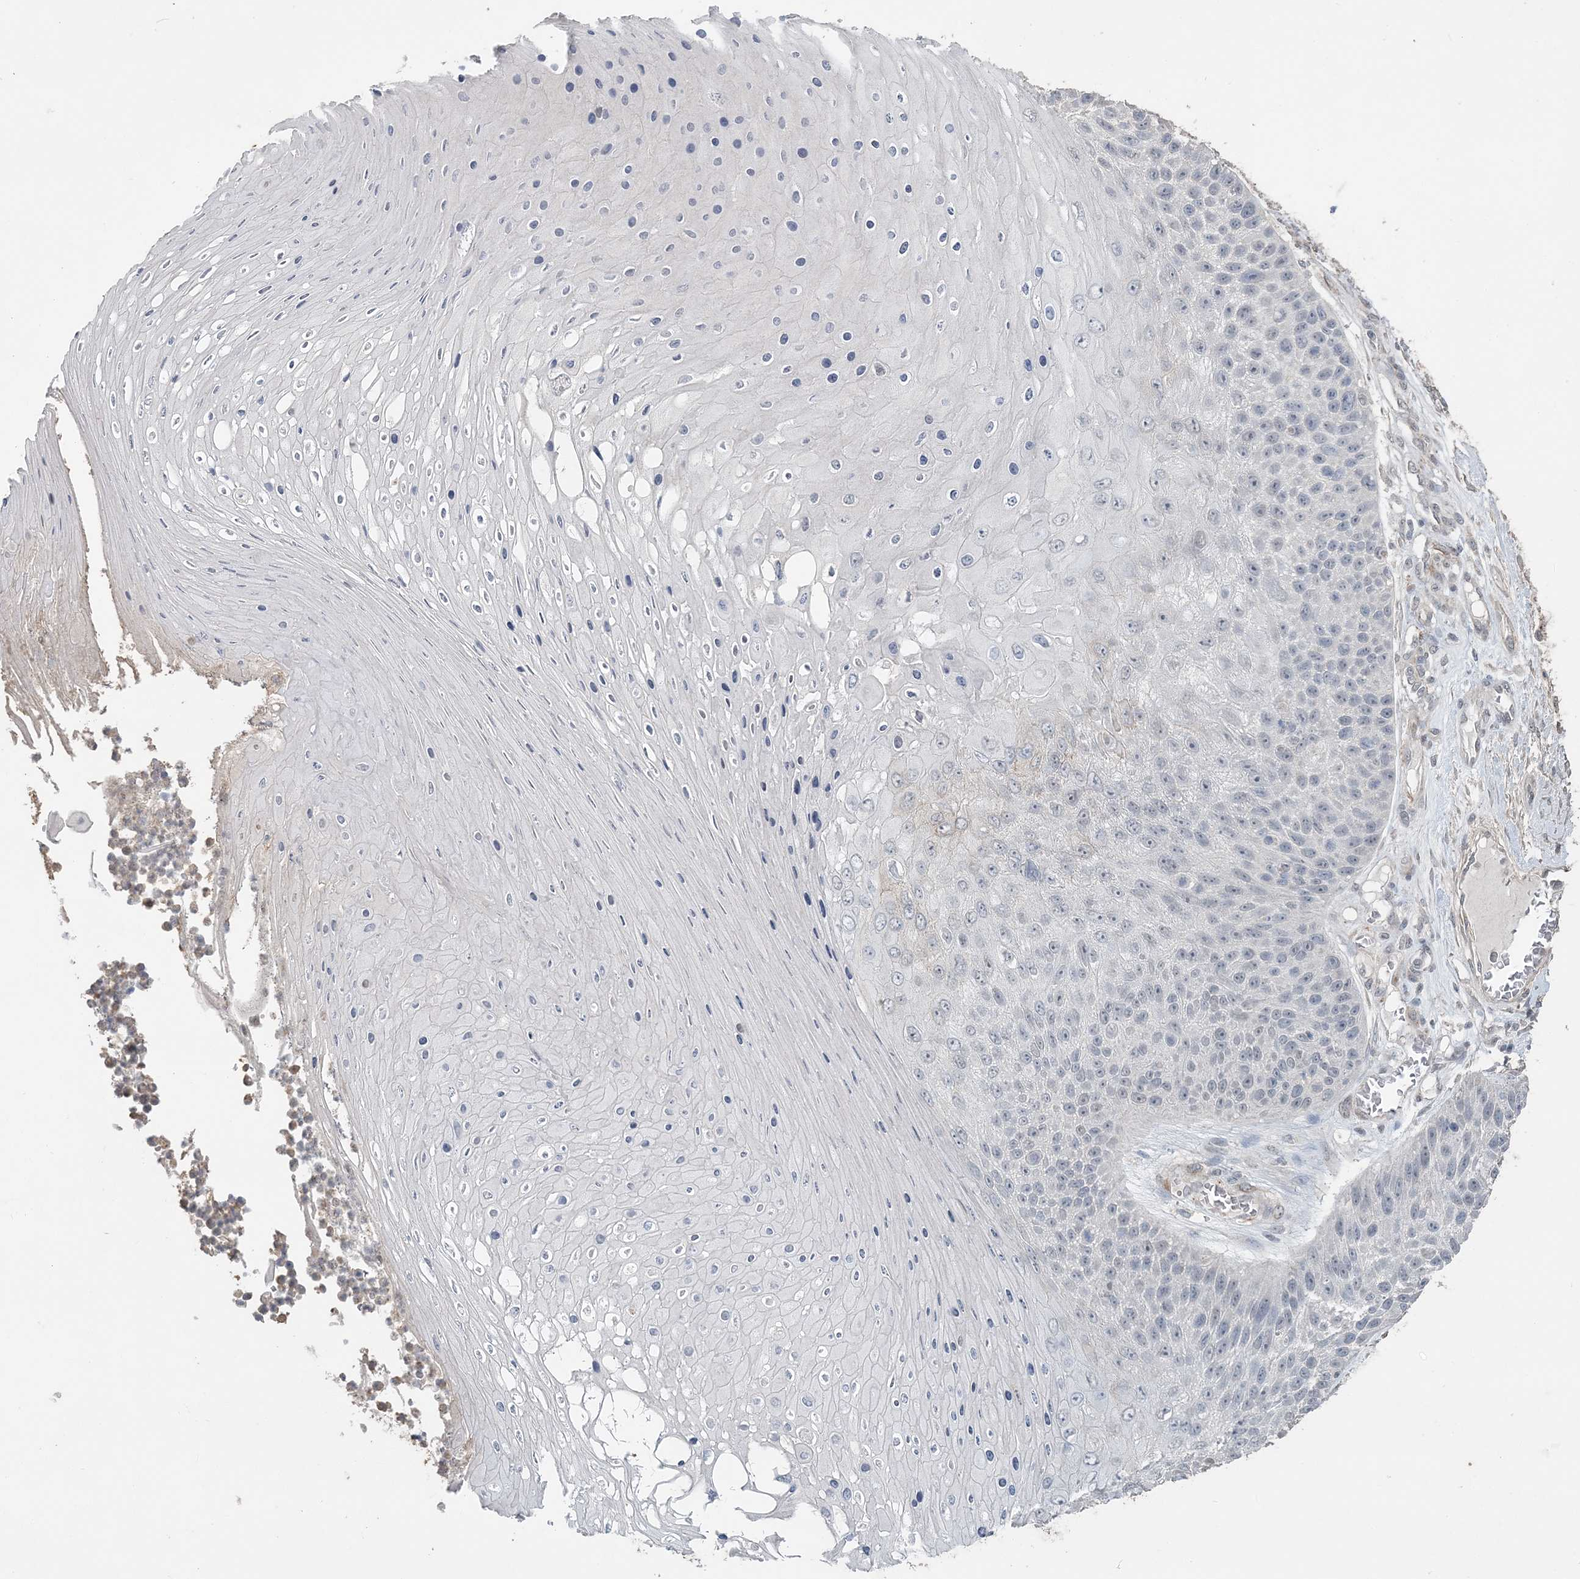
{"staining": {"intensity": "negative", "quantity": "none", "location": "none"}, "tissue": "skin cancer", "cell_type": "Tumor cells", "image_type": "cancer", "snomed": [{"axis": "morphology", "description": "Squamous cell carcinoma, NOS"}, {"axis": "topography", "description": "Skin"}], "caption": "Immunohistochemical staining of human skin cancer (squamous cell carcinoma) exhibits no significant staining in tumor cells.", "gene": "UIMC1", "patient": {"sex": "female", "age": 88}}